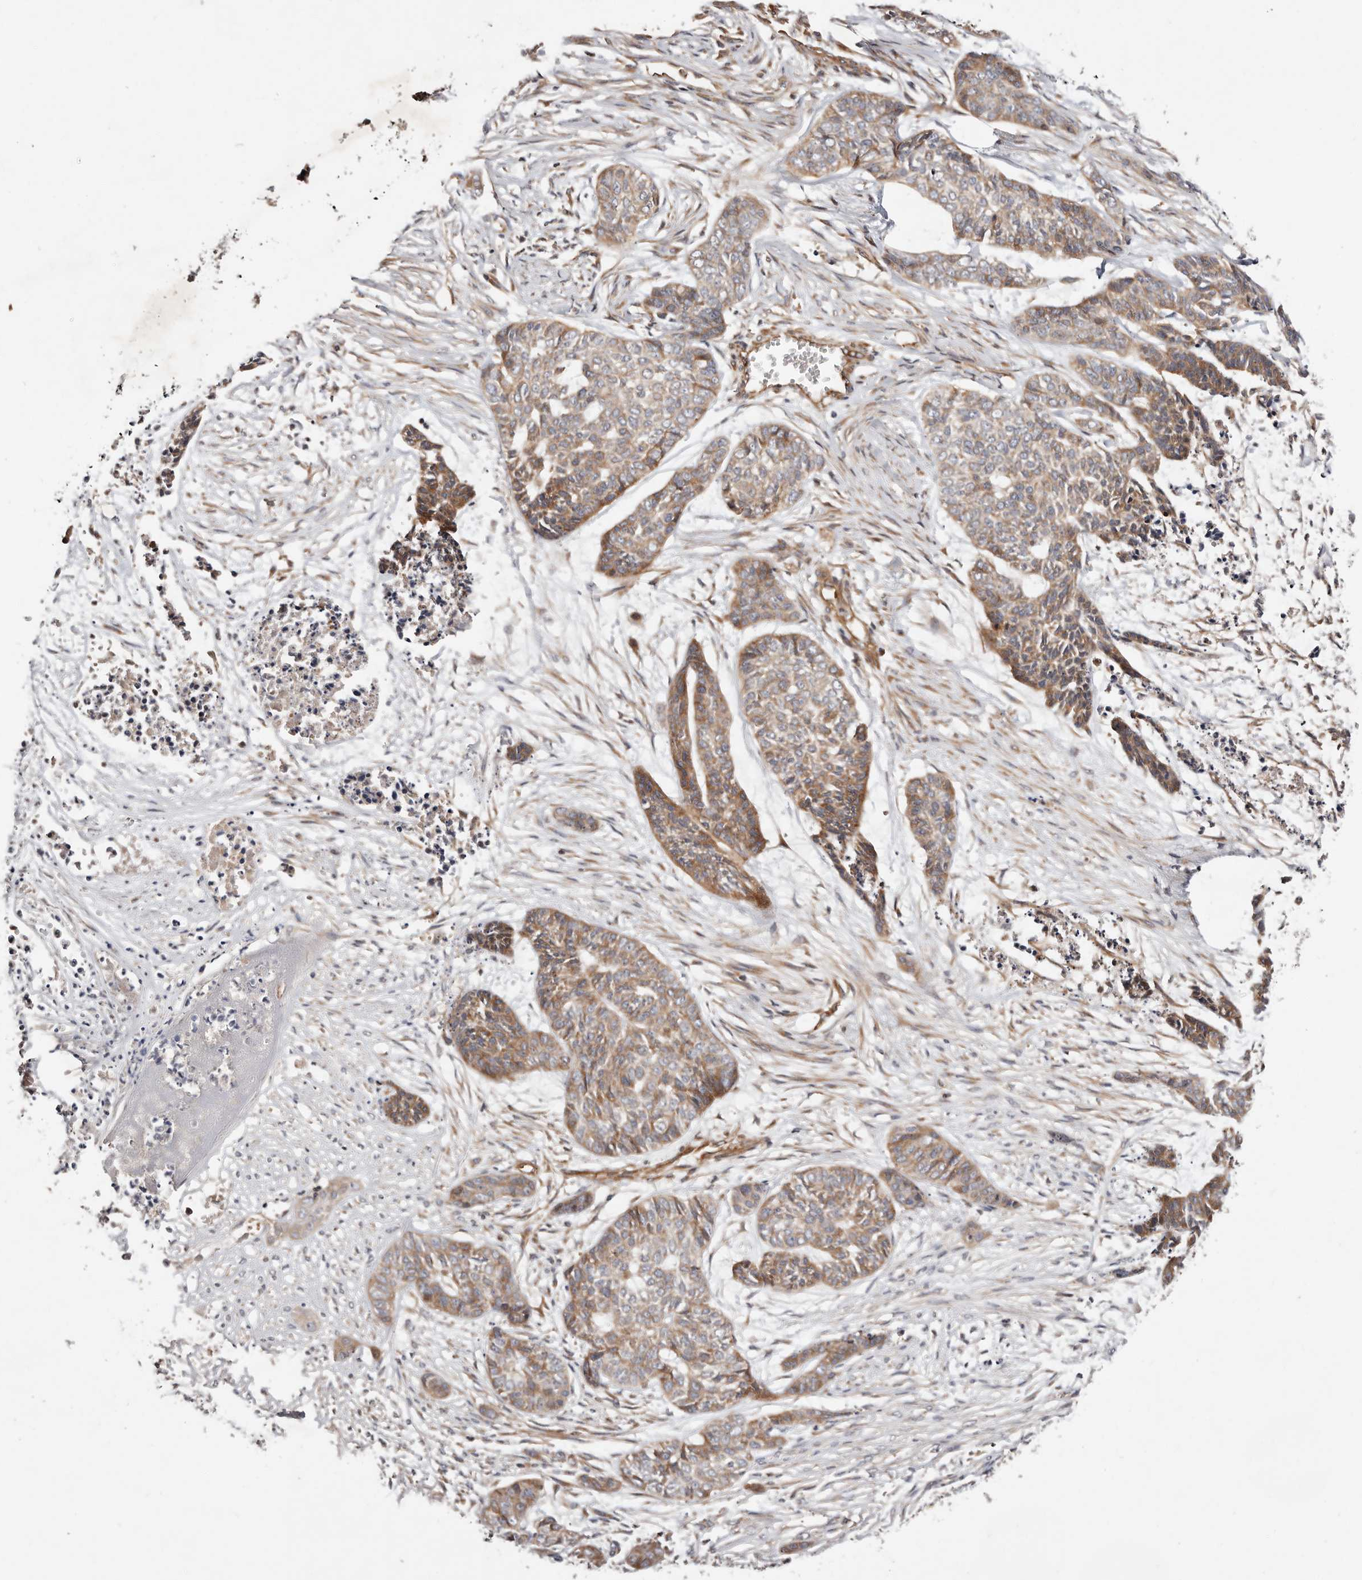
{"staining": {"intensity": "moderate", "quantity": ">75%", "location": "cytoplasmic/membranous"}, "tissue": "skin cancer", "cell_type": "Tumor cells", "image_type": "cancer", "snomed": [{"axis": "morphology", "description": "Basal cell carcinoma"}, {"axis": "topography", "description": "Skin"}], "caption": "A high-resolution image shows immunohistochemistry (IHC) staining of skin cancer, which reveals moderate cytoplasmic/membranous staining in approximately >75% of tumor cells. (DAB IHC with brightfield microscopy, high magnification).", "gene": "MACF1", "patient": {"sex": "female", "age": 64}}